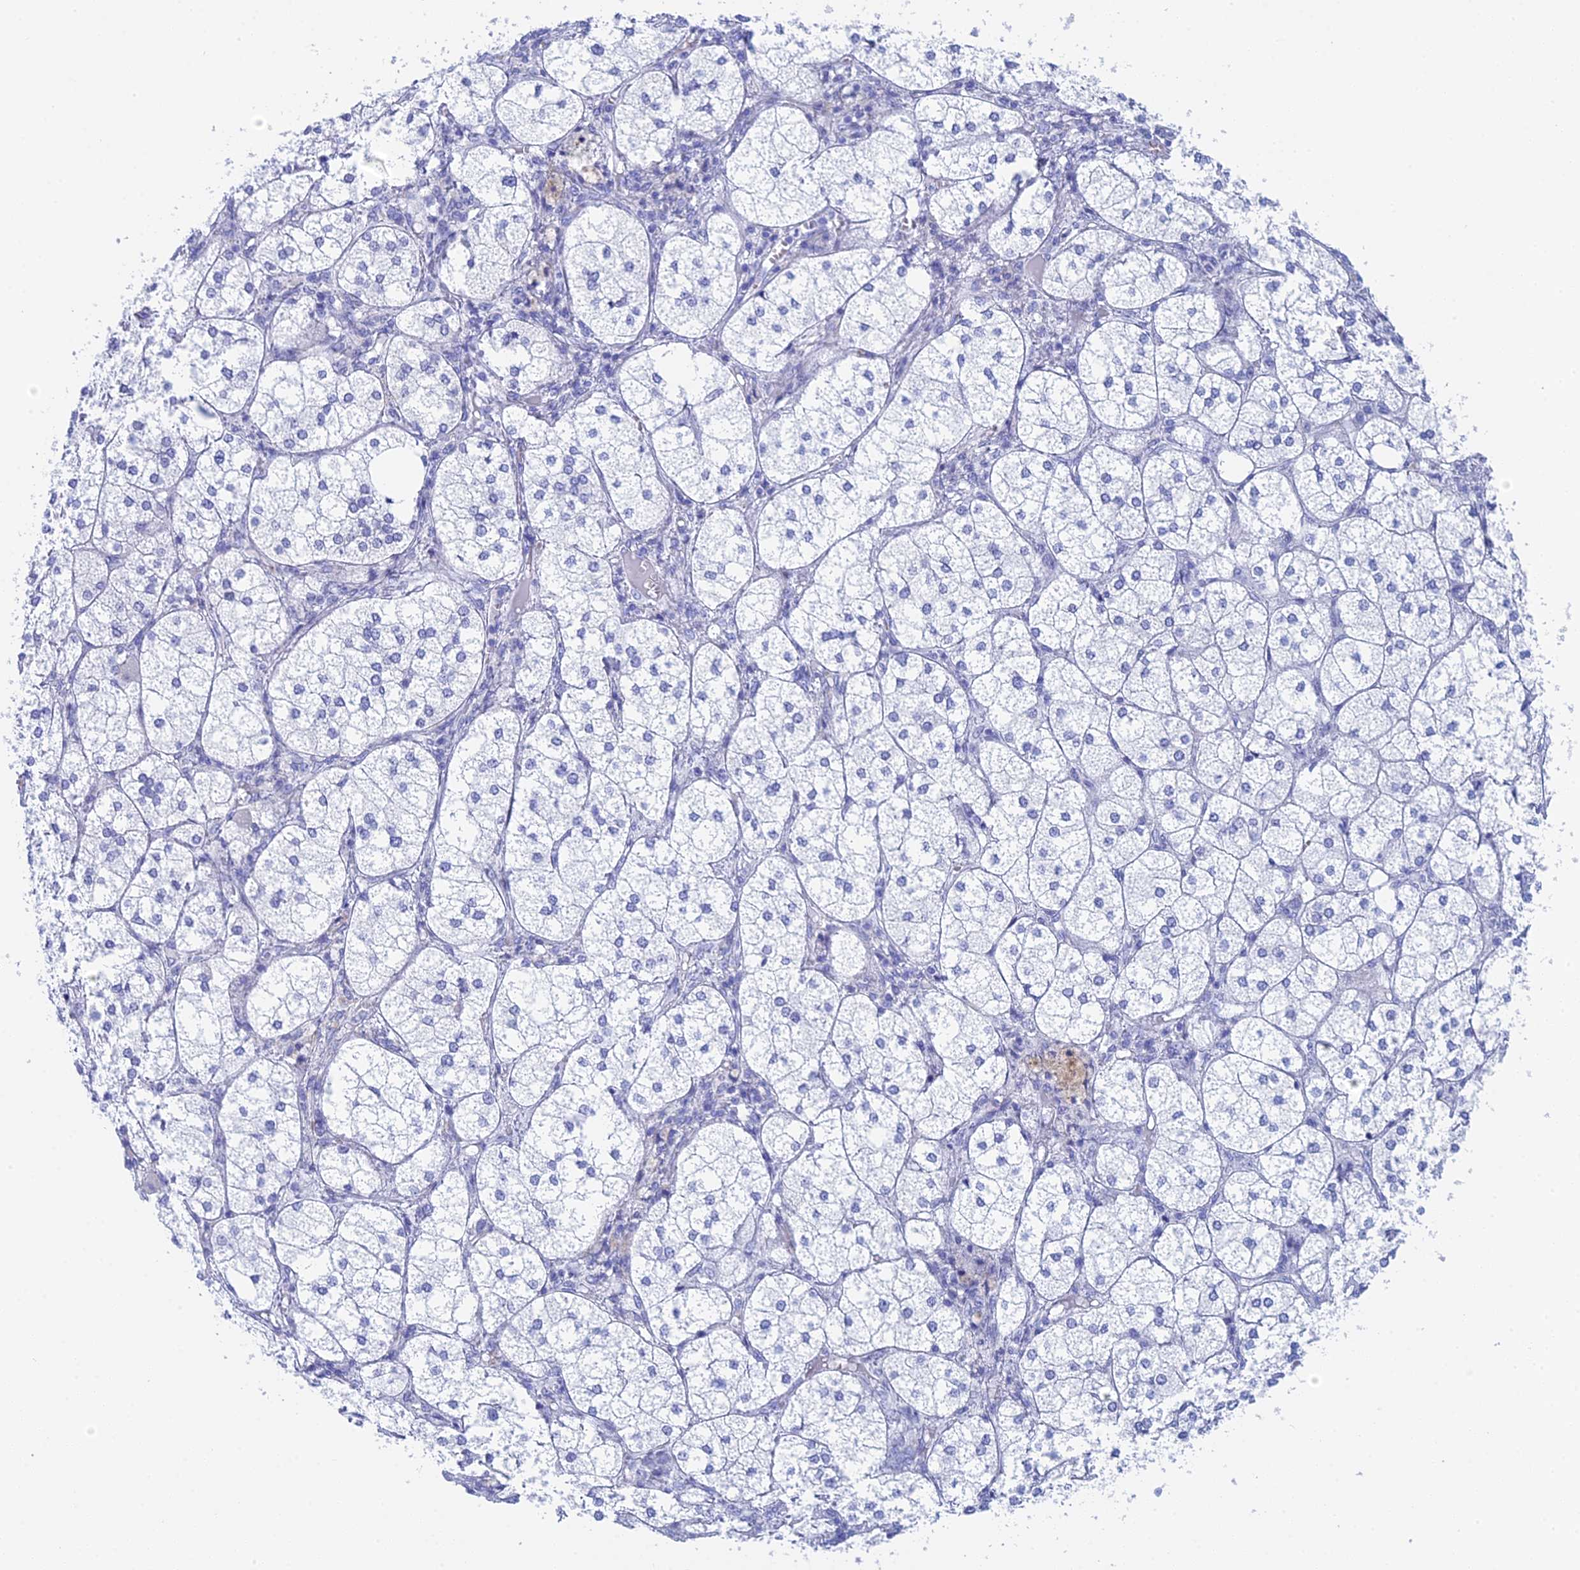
{"staining": {"intensity": "negative", "quantity": "none", "location": "none"}, "tissue": "adrenal gland", "cell_type": "Glandular cells", "image_type": "normal", "snomed": [{"axis": "morphology", "description": "Normal tissue, NOS"}, {"axis": "topography", "description": "Adrenal gland"}], "caption": "IHC of normal human adrenal gland shows no positivity in glandular cells.", "gene": "TEX101", "patient": {"sex": "female", "age": 61}}